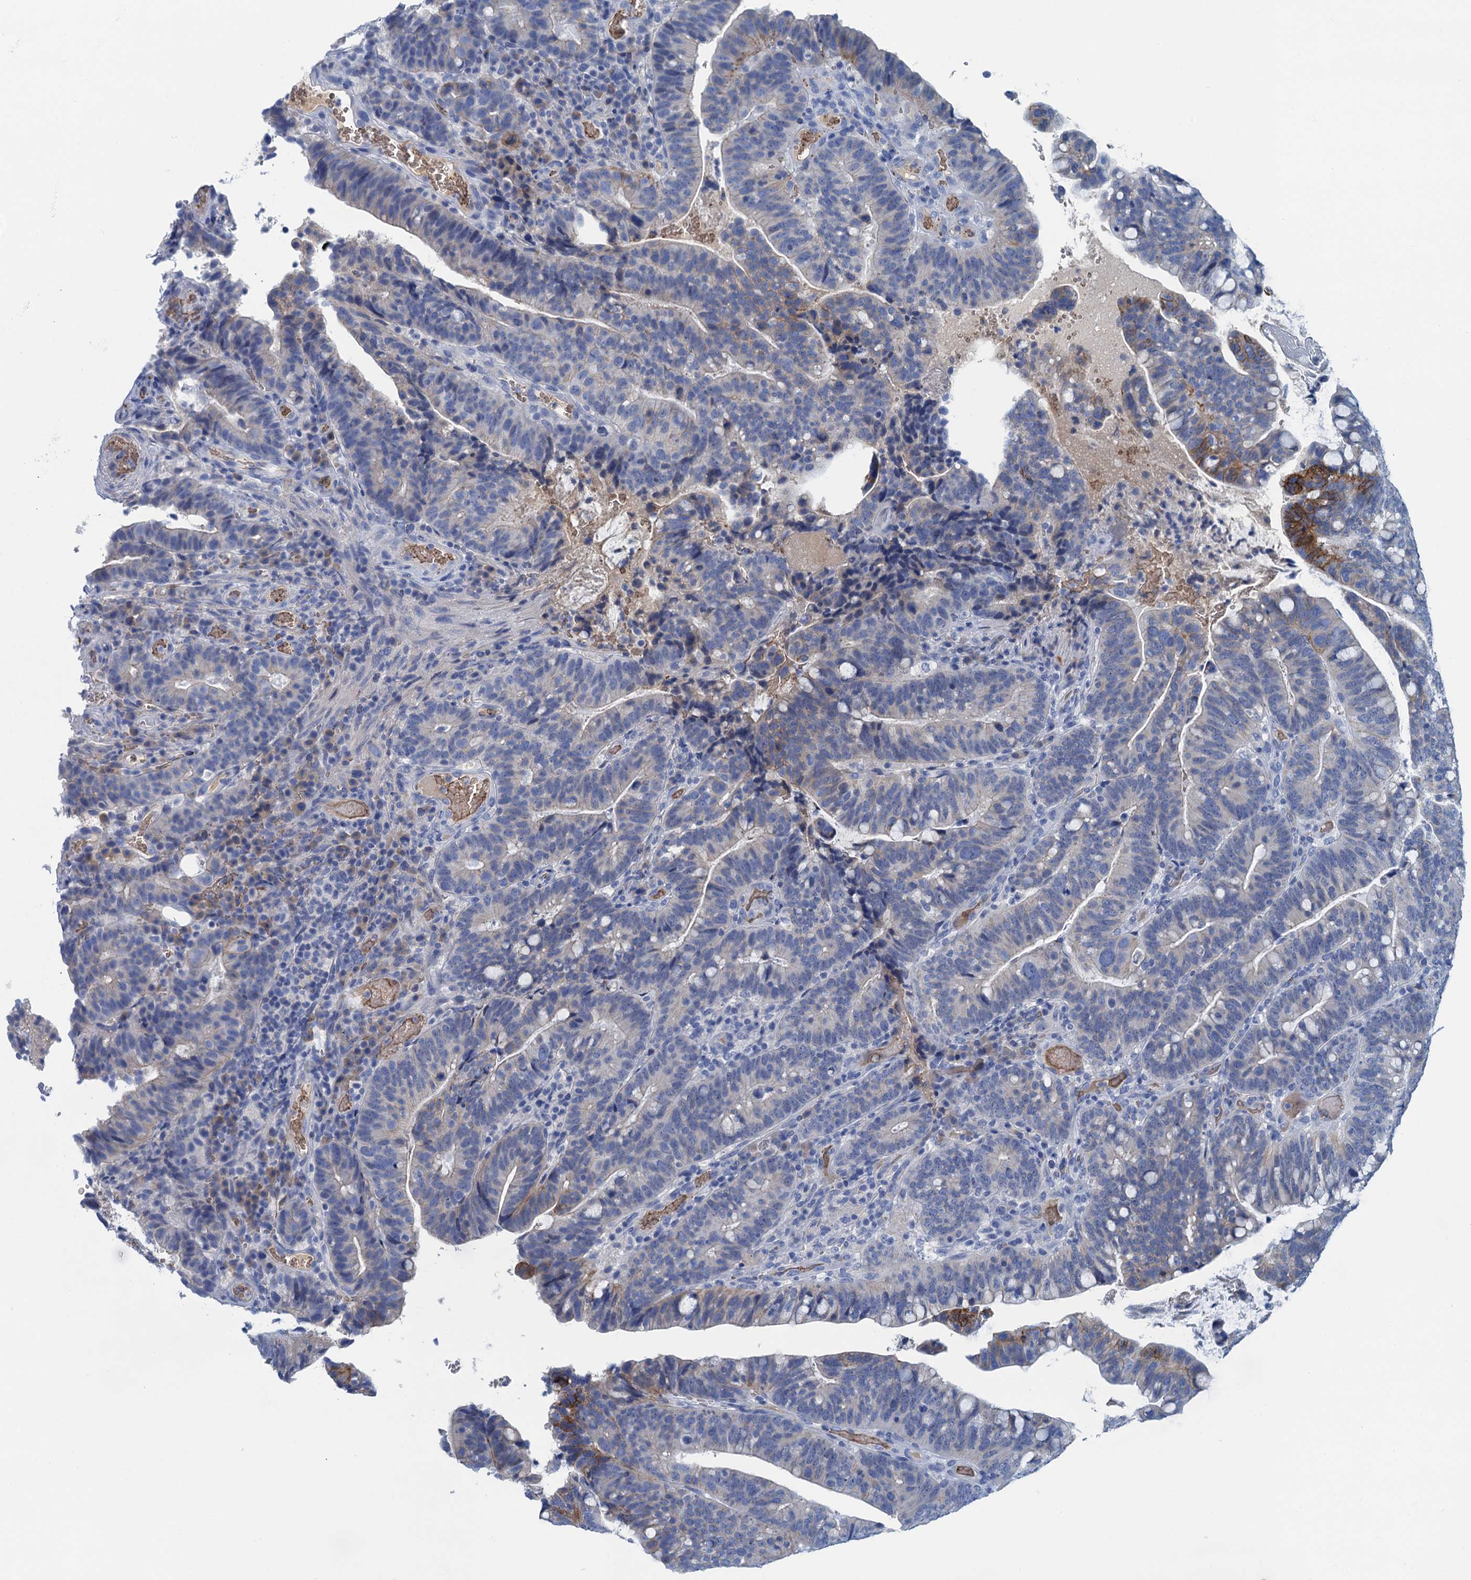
{"staining": {"intensity": "moderate", "quantity": "<25%", "location": "cytoplasmic/membranous"}, "tissue": "colorectal cancer", "cell_type": "Tumor cells", "image_type": "cancer", "snomed": [{"axis": "morphology", "description": "Adenocarcinoma, NOS"}, {"axis": "topography", "description": "Colon"}], "caption": "Immunohistochemistry photomicrograph of human colorectal cancer stained for a protein (brown), which exhibits low levels of moderate cytoplasmic/membranous positivity in about <25% of tumor cells.", "gene": "MYADML2", "patient": {"sex": "female", "age": 66}}